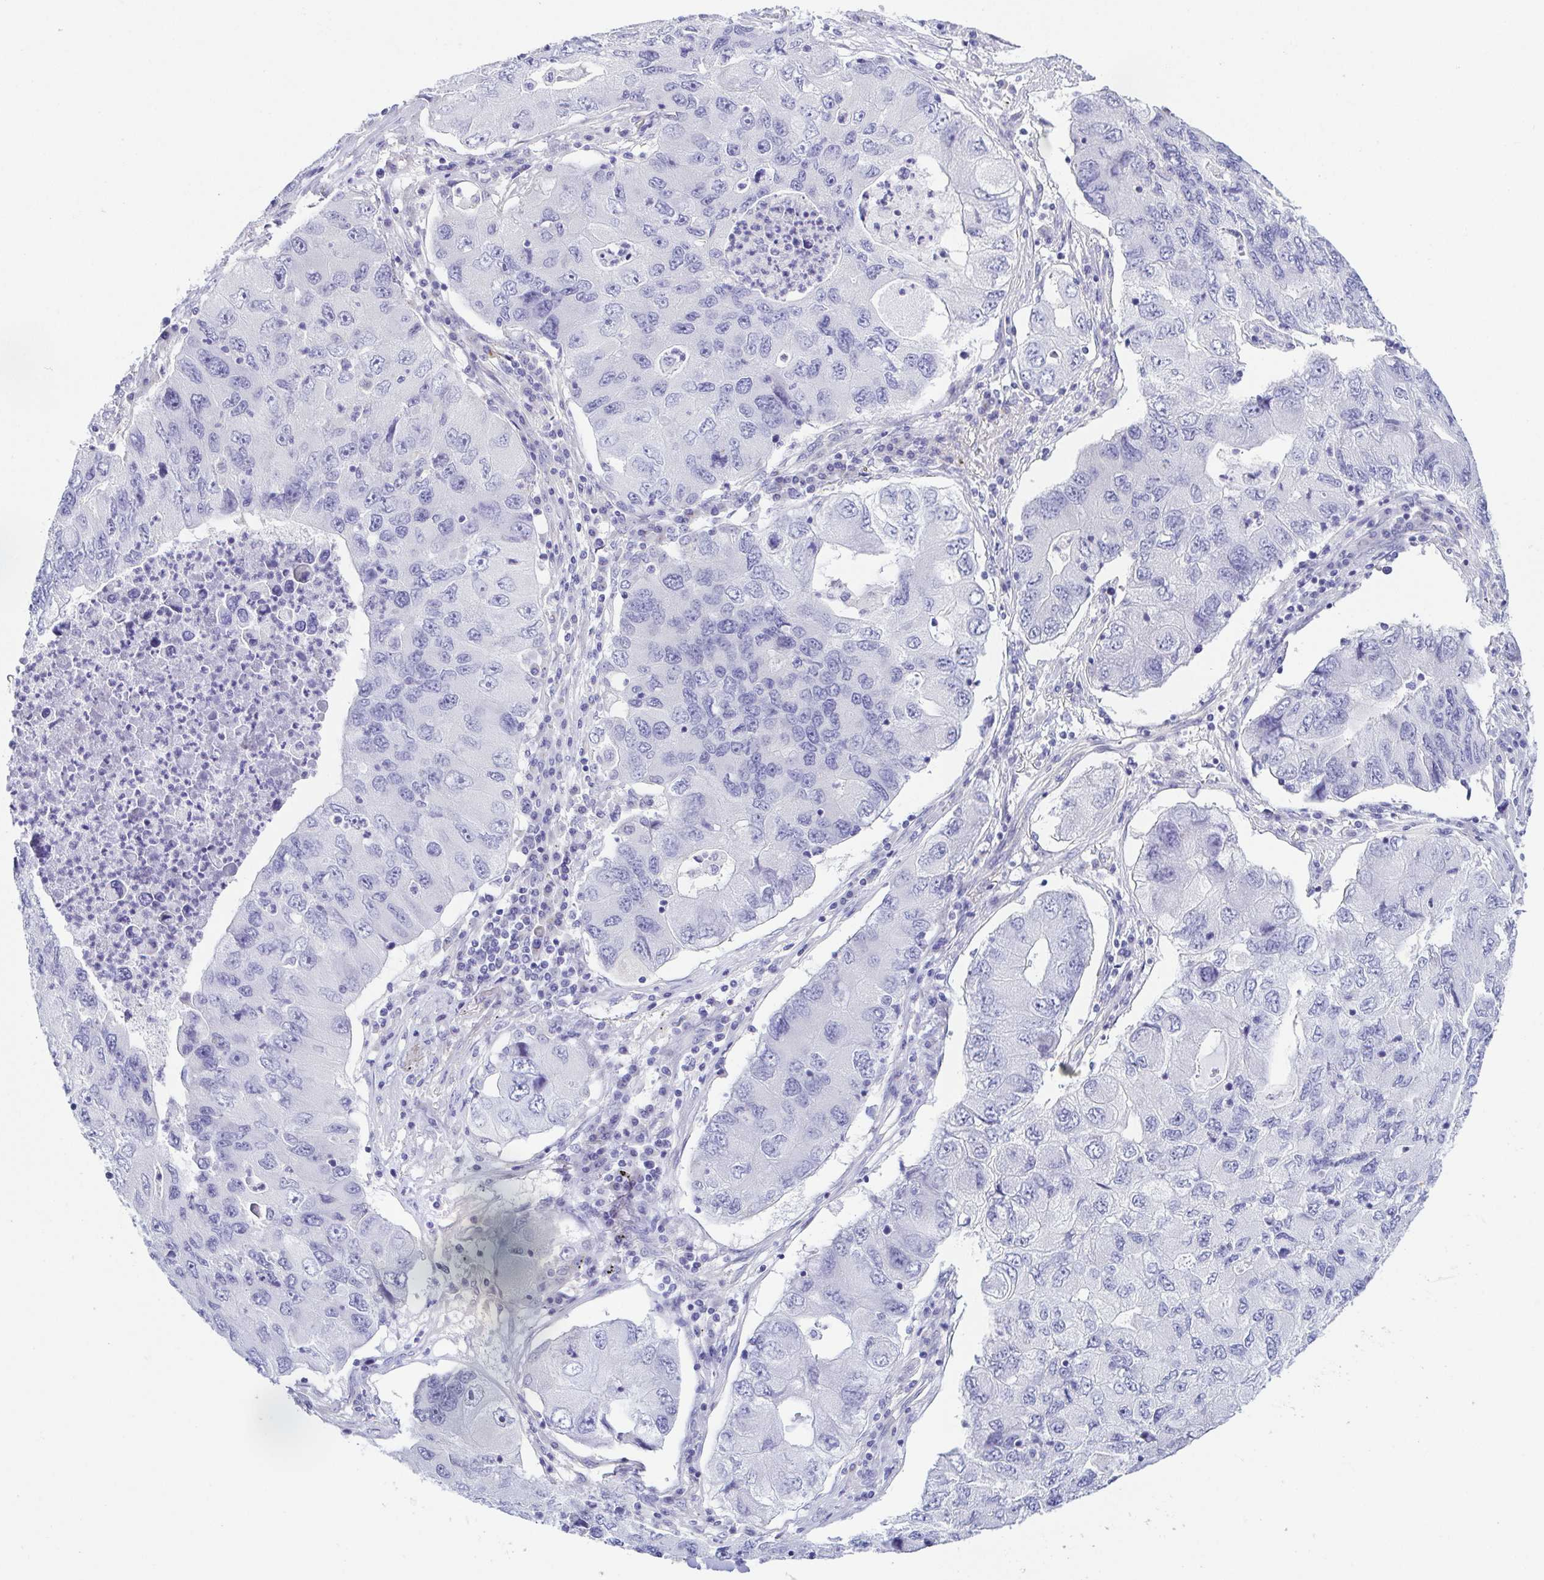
{"staining": {"intensity": "negative", "quantity": "none", "location": "none"}, "tissue": "lung cancer", "cell_type": "Tumor cells", "image_type": "cancer", "snomed": [{"axis": "morphology", "description": "Adenocarcinoma, NOS"}, {"axis": "morphology", "description": "Adenocarcinoma, metastatic, NOS"}, {"axis": "topography", "description": "Lymph node"}, {"axis": "topography", "description": "Lung"}], "caption": "DAB (3,3'-diaminobenzidine) immunohistochemical staining of human lung cancer (metastatic adenocarcinoma) displays no significant expression in tumor cells. (DAB (3,3'-diaminobenzidine) immunohistochemistry visualized using brightfield microscopy, high magnification).", "gene": "KRTDAP", "patient": {"sex": "female", "age": 54}}